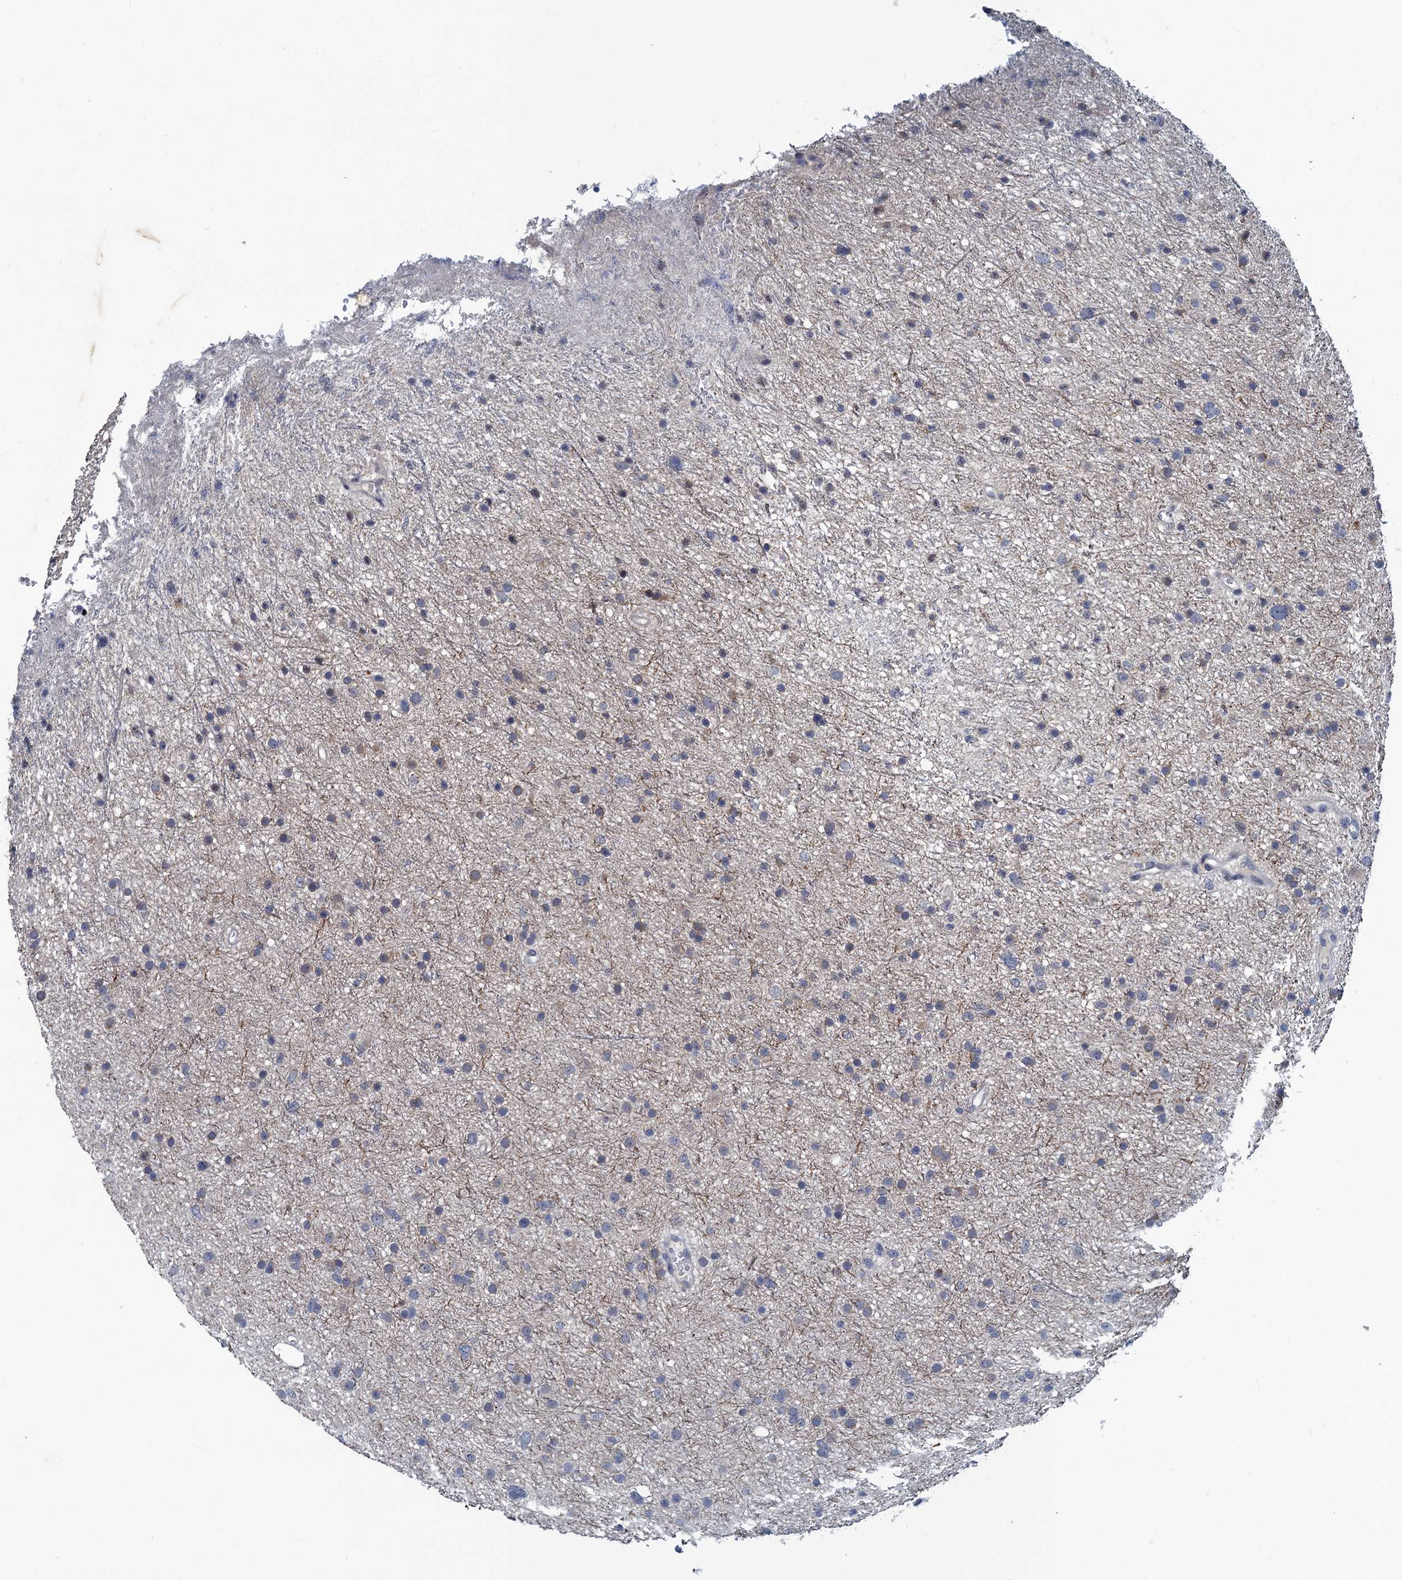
{"staining": {"intensity": "negative", "quantity": "none", "location": "none"}, "tissue": "glioma", "cell_type": "Tumor cells", "image_type": "cancer", "snomed": [{"axis": "morphology", "description": "Glioma, malignant, Low grade"}, {"axis": "topography", "description": "Cerebral cortex"}], "caption": "High magnification brightfield microscopy of low-grade glioma (malignant) stained with DAB (brown) and counterstained with hematoxylin (blue): tumor cells show no significant expression.", "gene": "ATOSA", "patient": {"sex": "female", "age": 39}}